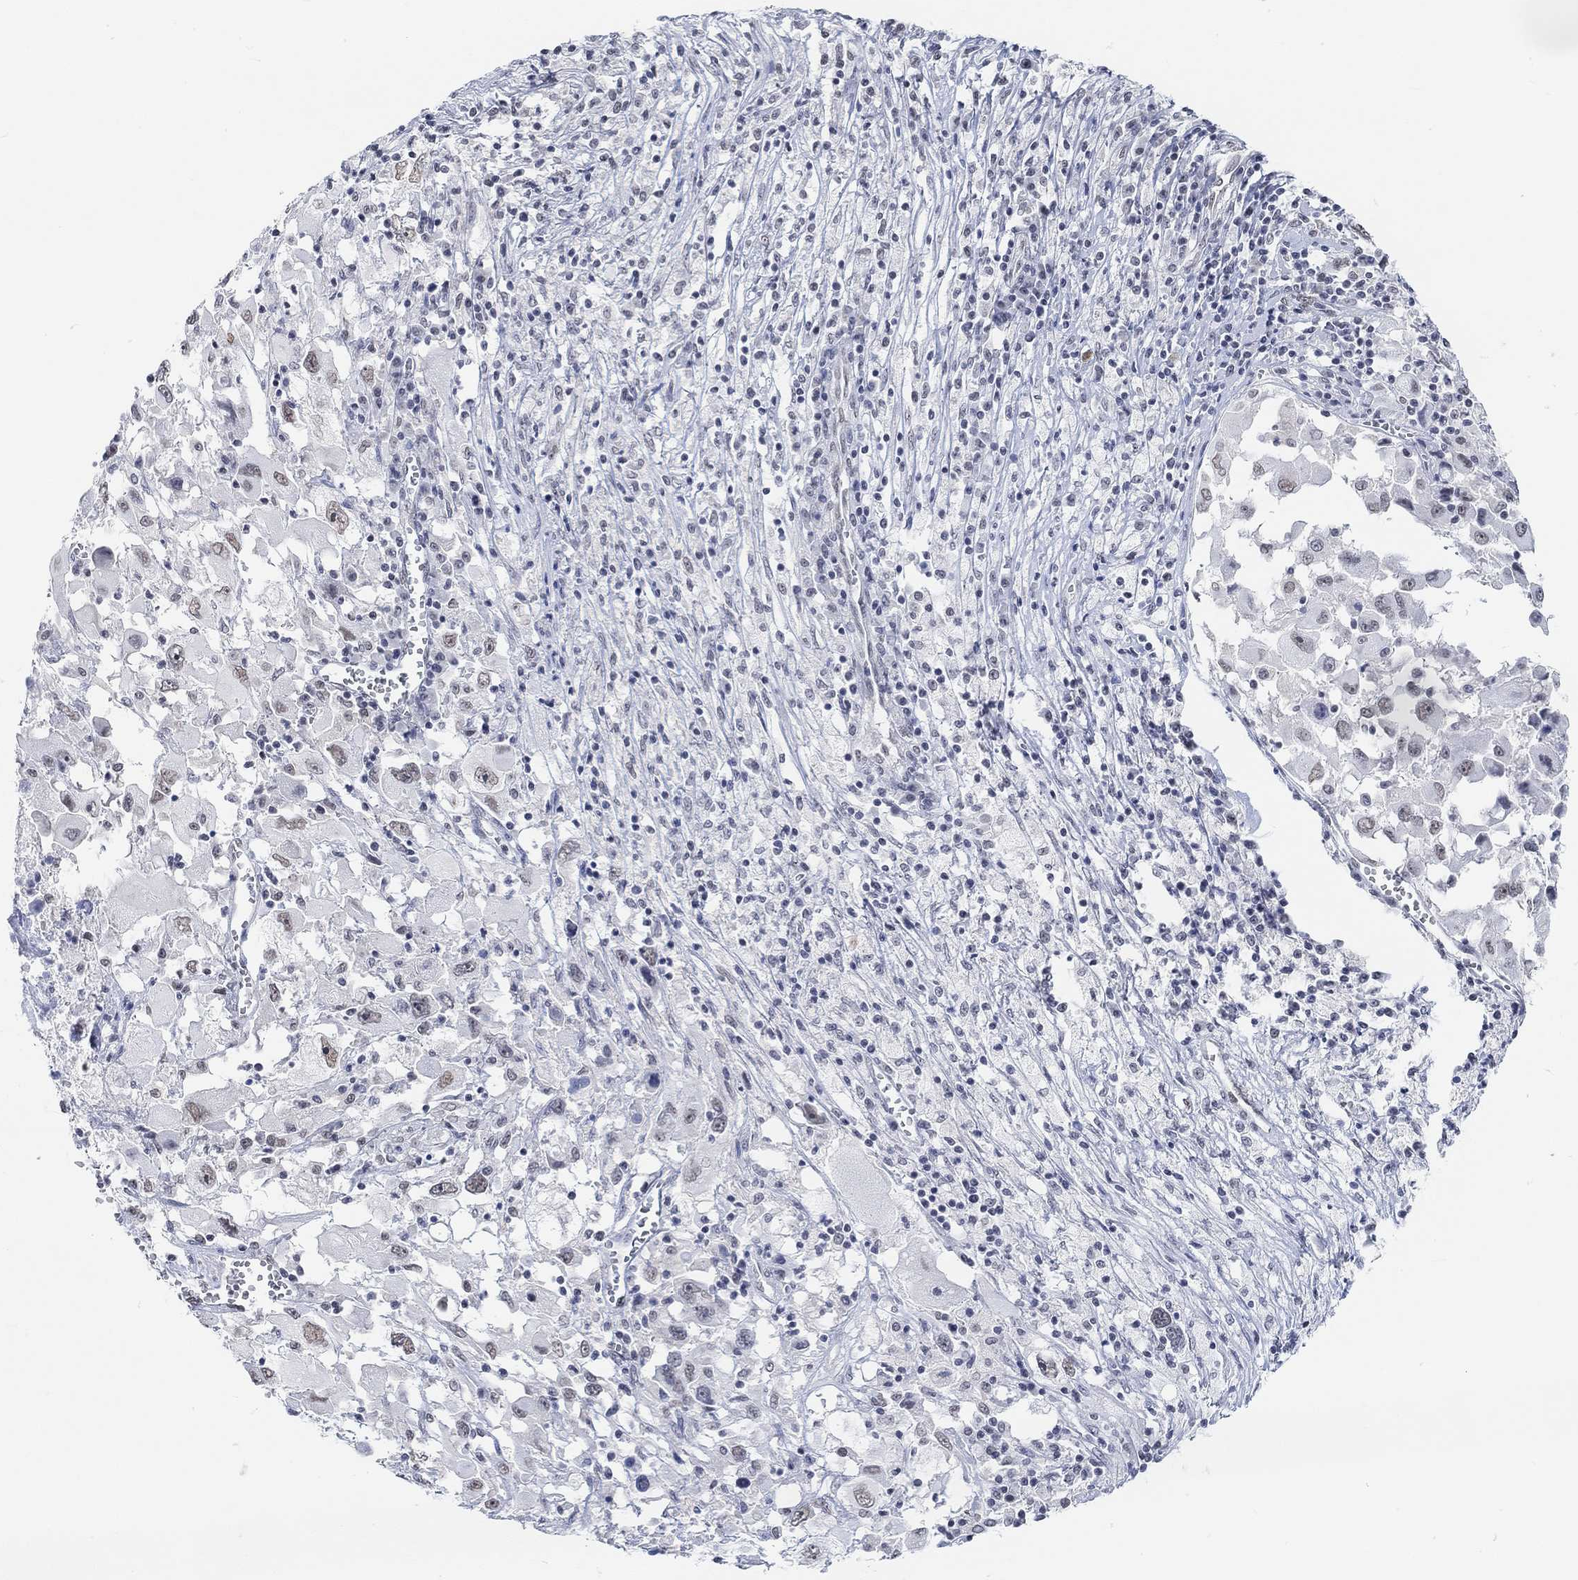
{"staining": {"intensity": "weak", "quantity": "<25%", "location": "nuclear"}, "tissue": "melanoma", "cell_type": "Tumor cells", "image_type": "cancer", "snomed": [{"axis": "morphology", "description": "Malignant melanoma, Metastatic site"}, {"axis": "topography", "description": "Soft tissue"}], "caption": "This is an IHC histopathology image of melanoma. There is no positivity in tumor cells.", "gene": "PURG", "patient": {"sex": "male", "age": 50}}